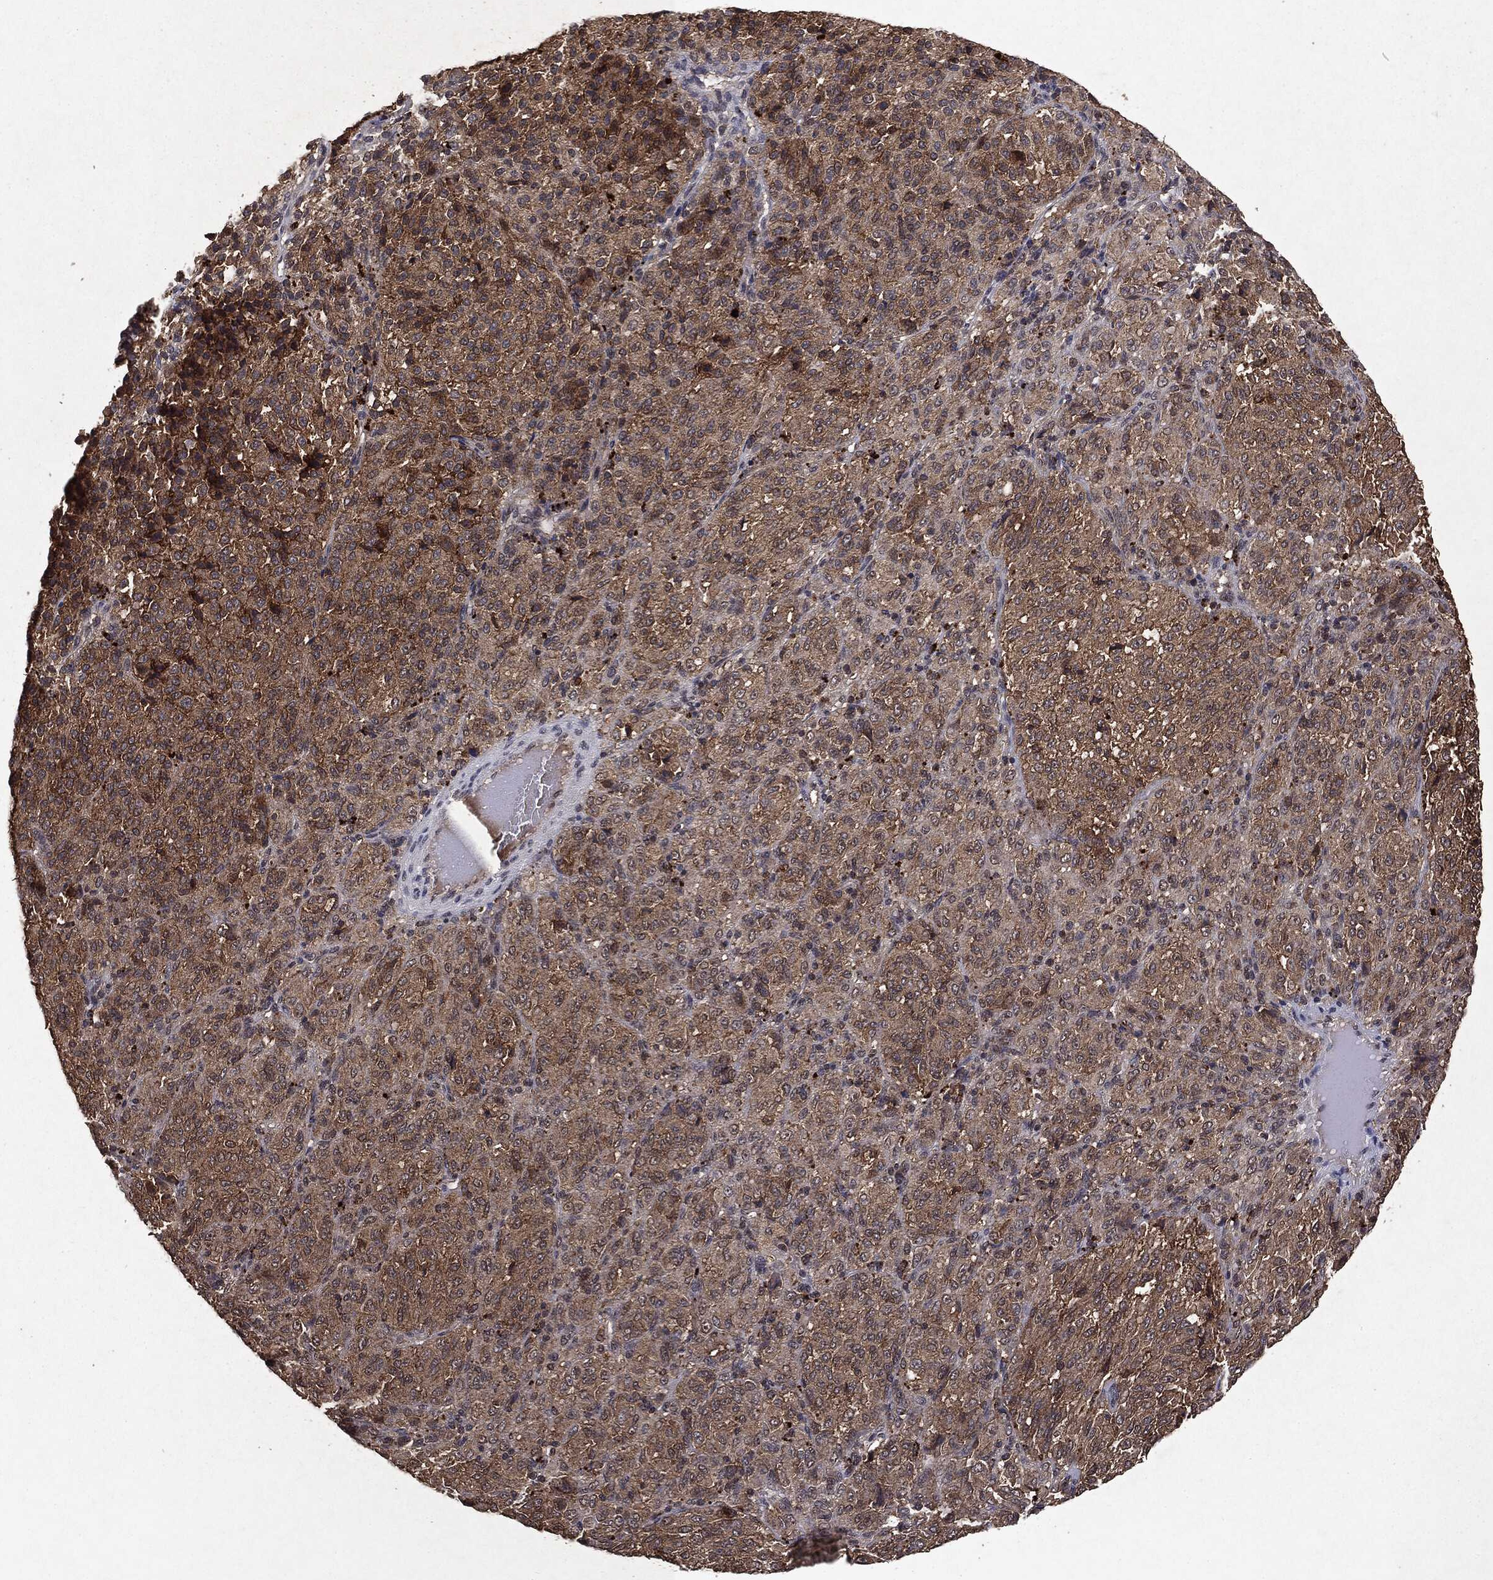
{"staining": {"intensity": "moderate", "quantity": "25%-75%", "location": "cytoplasmic/membranous"}, "tissue": "melanoma", "cell_type": "Tumor cells", "image_type": "cancer", "snomed": [{"axis": "morphology", "description": "Malignant melanoma, Metastatic site"}, {"axis": "topography", "description": "Brain"}], "caption": "Immunohistochemical staining of human malignant melanoma (metastatic site) displays moderate cytoplasmic/membranous protein staining in about 25%-75% of tumor cells.", "gene": "MTOR", "patient": {"sex": "female", "age": 56}}